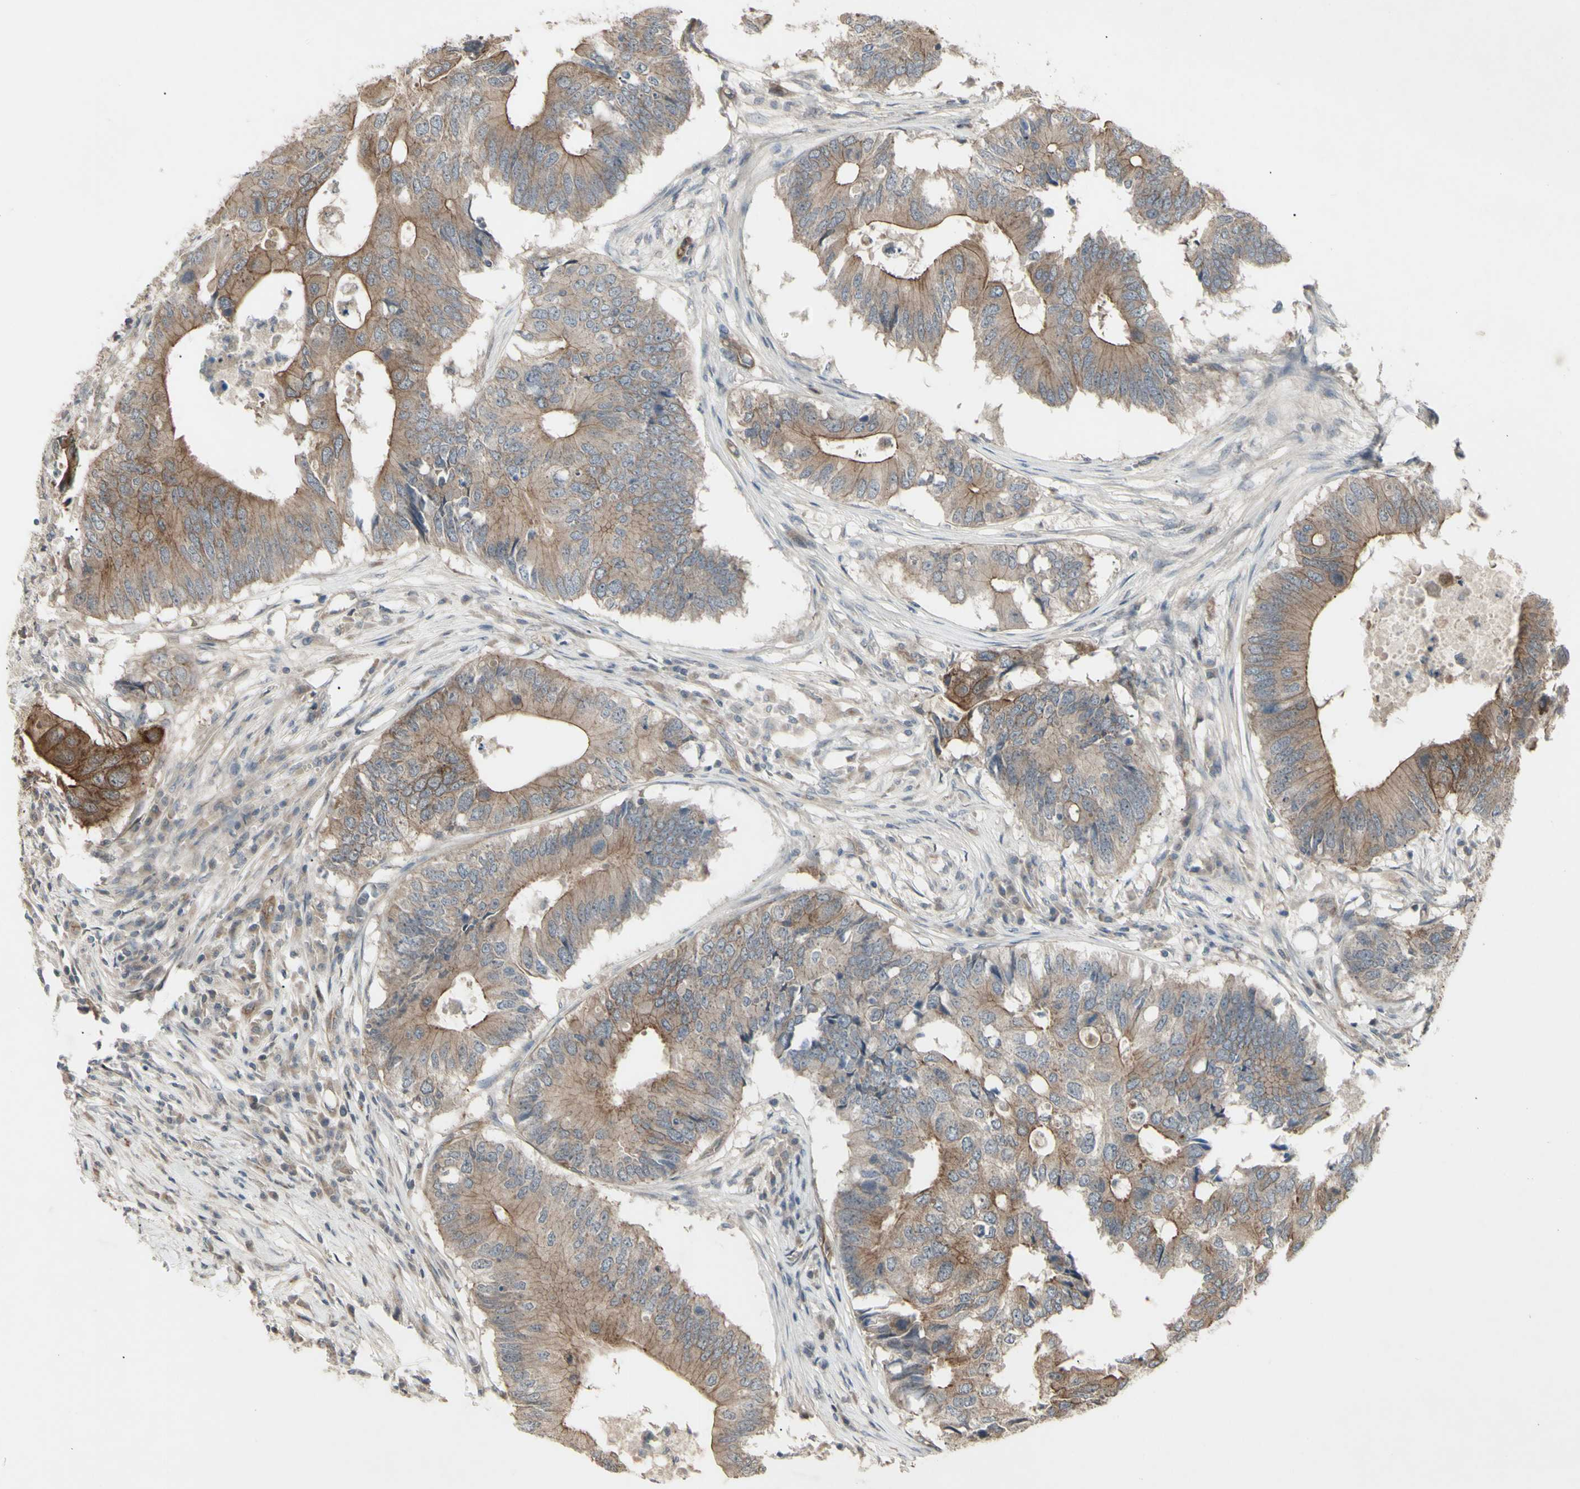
{"staining": {"intensity": "moderate", "quantity": ">75%", "location": "cytoplasmic/membranous"}, "tissue": "colorectal cancer", "cell_type": "Tumor cells", "image_type": "cancer", "snomed": [{"axis": "morphology", "description": "Adenocarcinoma, NOS"}, {"axis": "topography", "description": "Colon"}], "caption": "Immunohistochemical staining of adenocarcinoma (colorectal) exhibits medium levels of moderate cytoplasmic/membranous expression in approximately >75% of tumor cells. (DAB = brown stain, brightfield microscopy at high magnification).", "gene": "JAG1", "patient": {"sex": "male", "age": 71}}